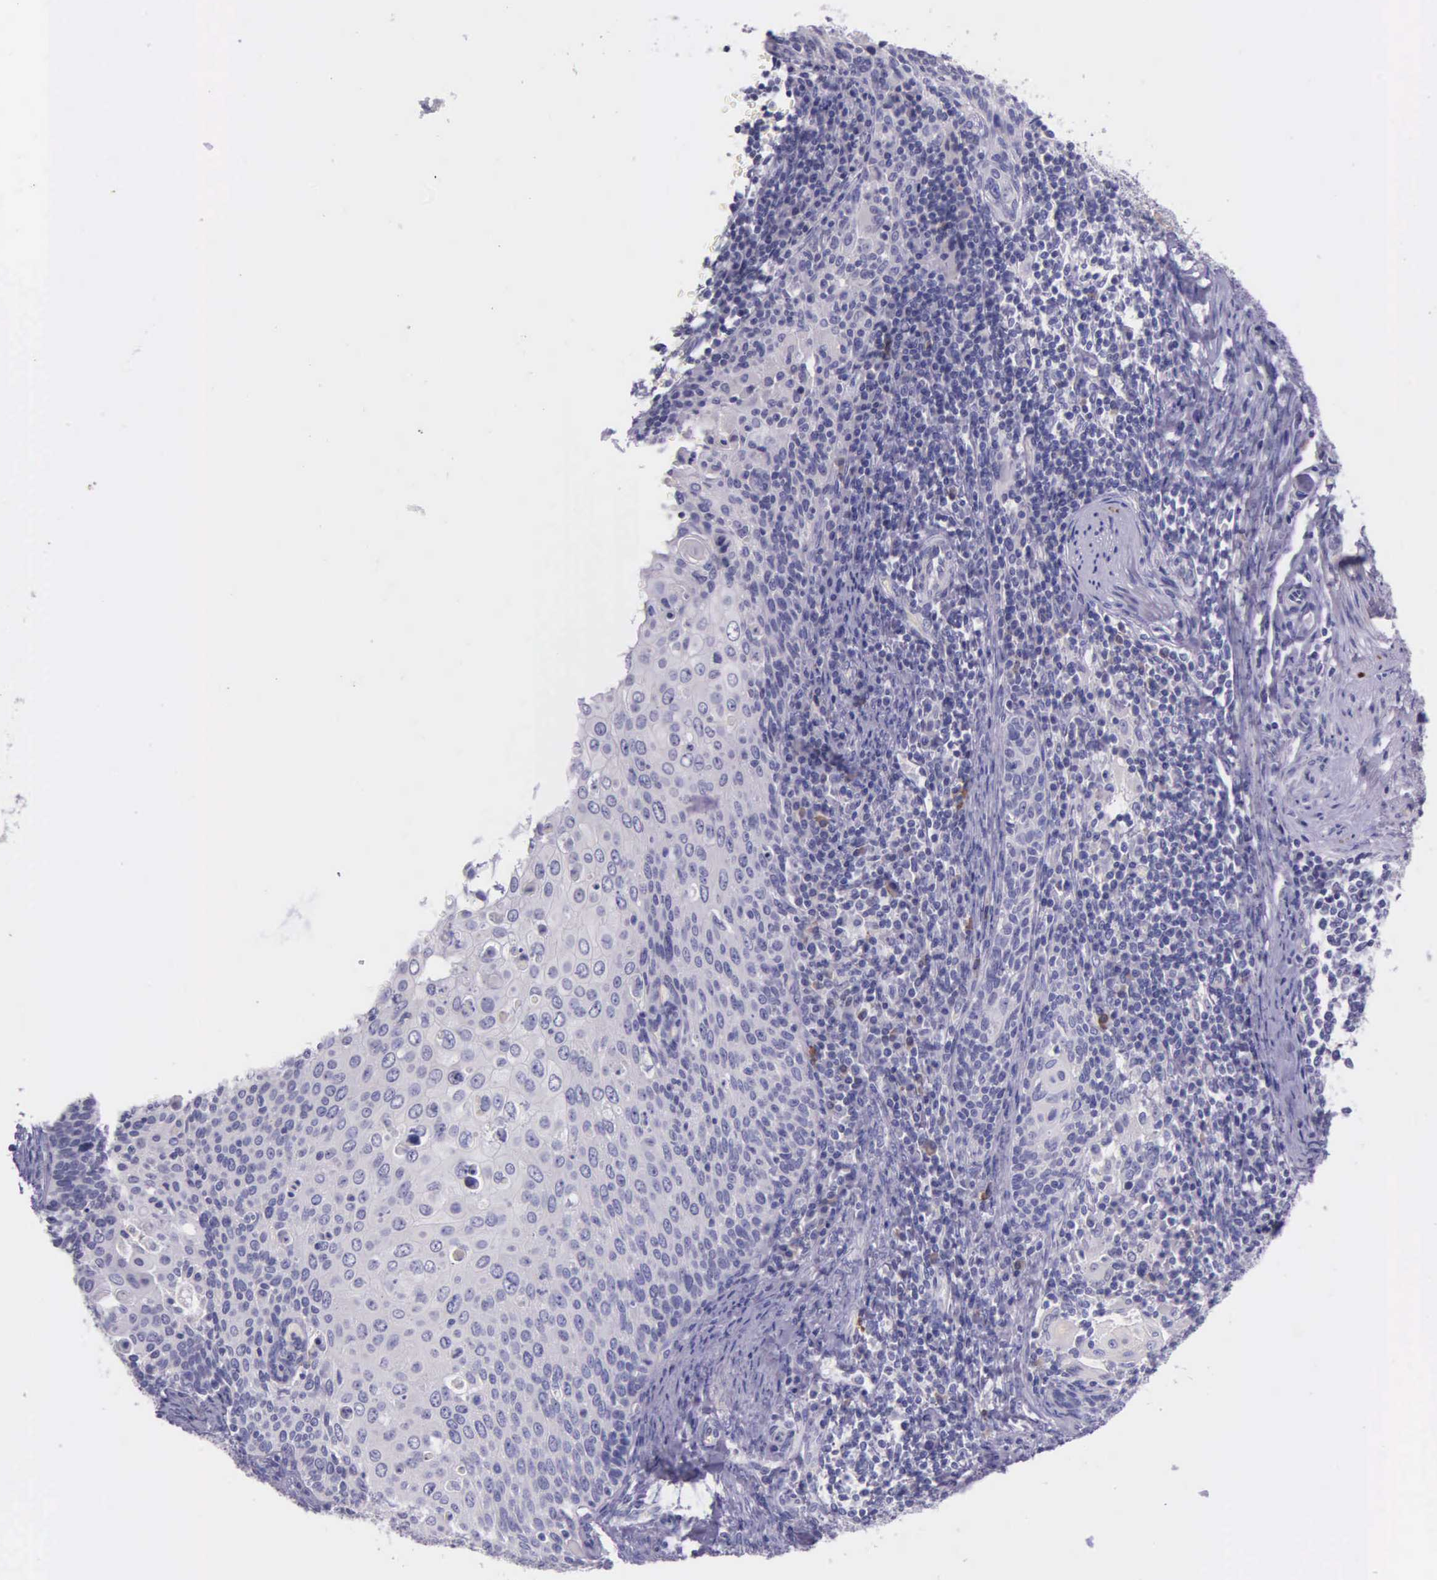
{"staining": {"intensity": "negative", "quantity": "none", "location": "none"}, "tissue": "cervical cancer", "cell_type": "Tumor cells", "image_type": "cancer", "snomed": [{"axis": "morphology", "description": "Squamous cell carcinoma, NOS"}, {"axis": "topography", "description": "Cervix"}], "caption": "Immunohistochemical staining of human cervical cancer (squamous cell carcinoma) displays no significant expression in tumor cells.", "gene": "THSD7A", "patient": {"sex": "female", "age": 33}}